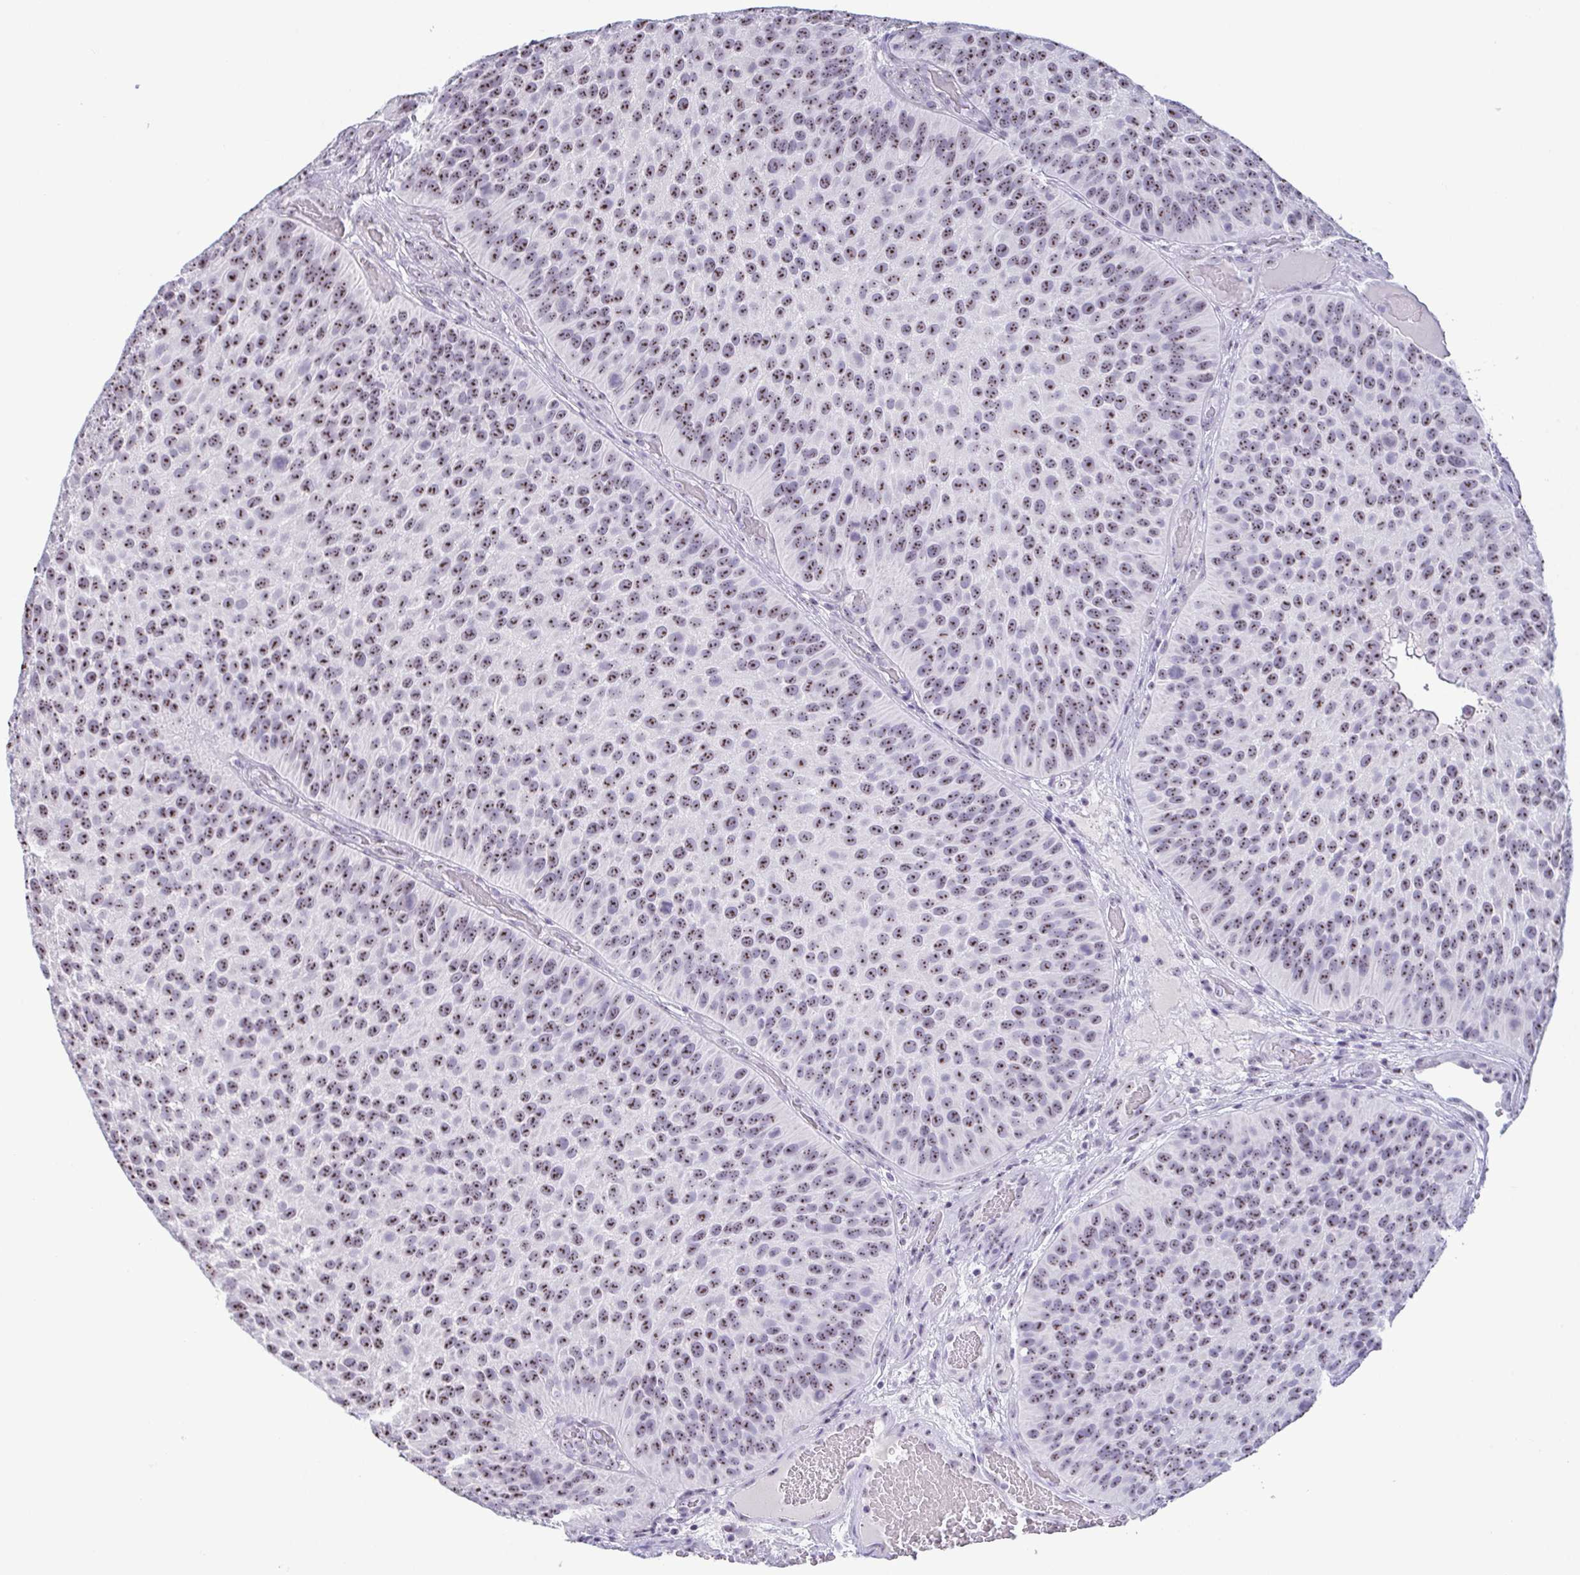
{"staining": {"intensity": "moderate", "quantity": ">75%", "location": "nuclear"}, "tissue": "urothelial cancer", "cell_type": "Tumor cells", "image_type": "cancer", "snomed": [{"axis": "morphology", "description": "Urothelial carcinoma, Low grade"}, {"axis": "topography", "description": "Urinary bladder"}], "caption": "Brown immunohistochemical staining in human urothelial cancer shows moderate nuclear expression in approximately >75% of tumor cells.", "gene": "BZW1", "patient": {"sex": "male", "age": 76}}